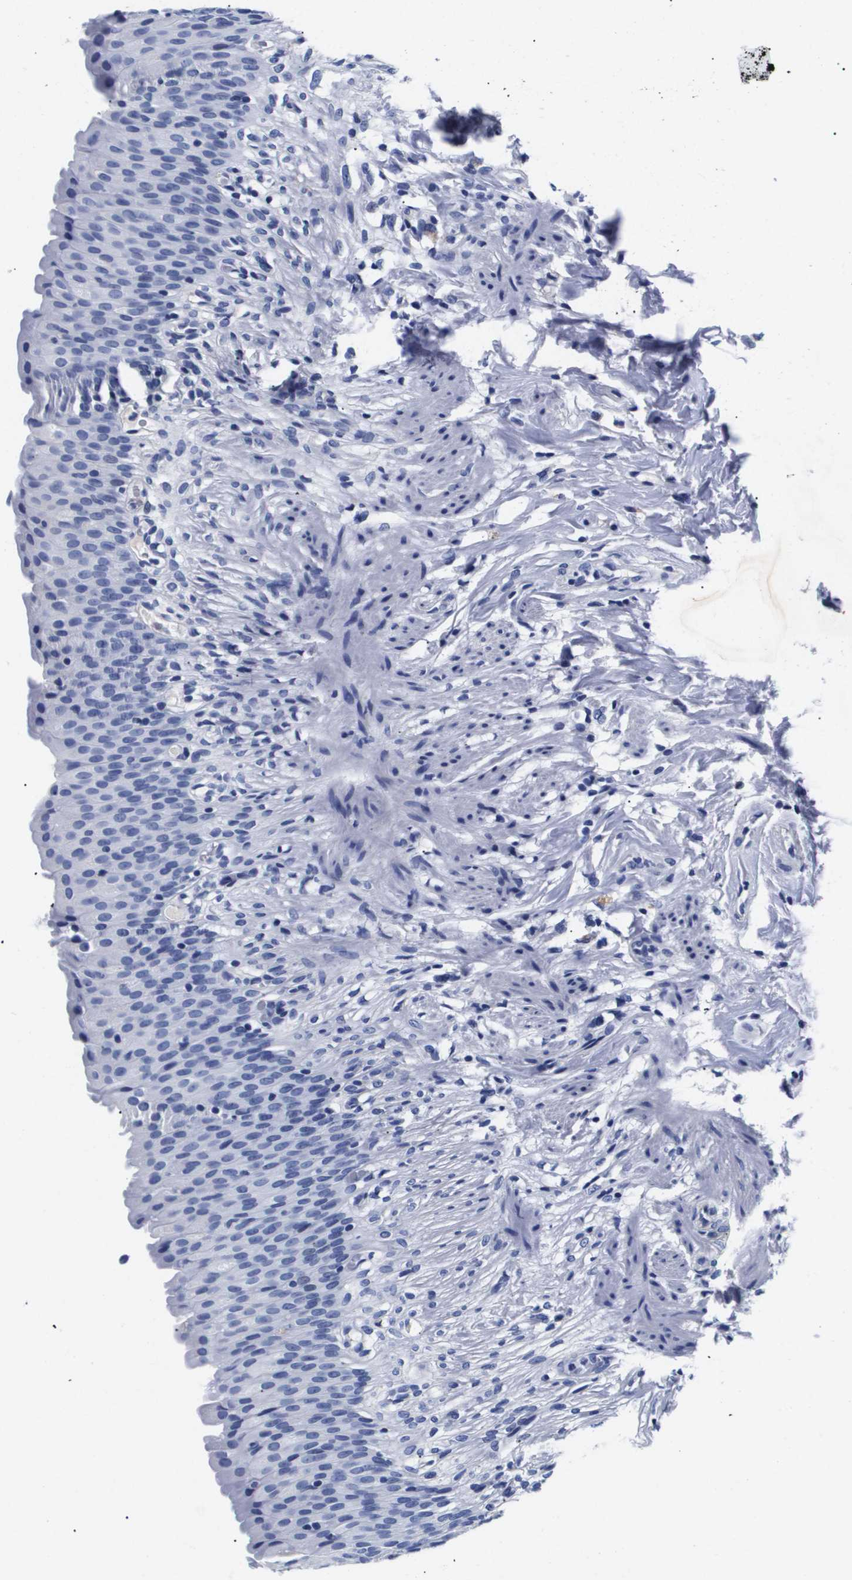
{"staining": {"intensity": "moderate", "quantity": "<25%", "location": "cytoplasmic/membranous"}, "tissue": "urinary bladder", "cell_type": "Urothelial cells", "image_type": "normal", "snomed": [{"axis": "morphology", "description": "Normal tissue, NOS"}, {"axis": "topography", "description": "Urinary bladder"}], "caption": "Immunohistochemical staining of unremarkable urinary bladder demonstrates moderate cytoplasmic/membranous protein staining in about <25% of urothelial cells.", "gene": "ATP6V0A4", "patient": {"sex": "female", "age": 79}}